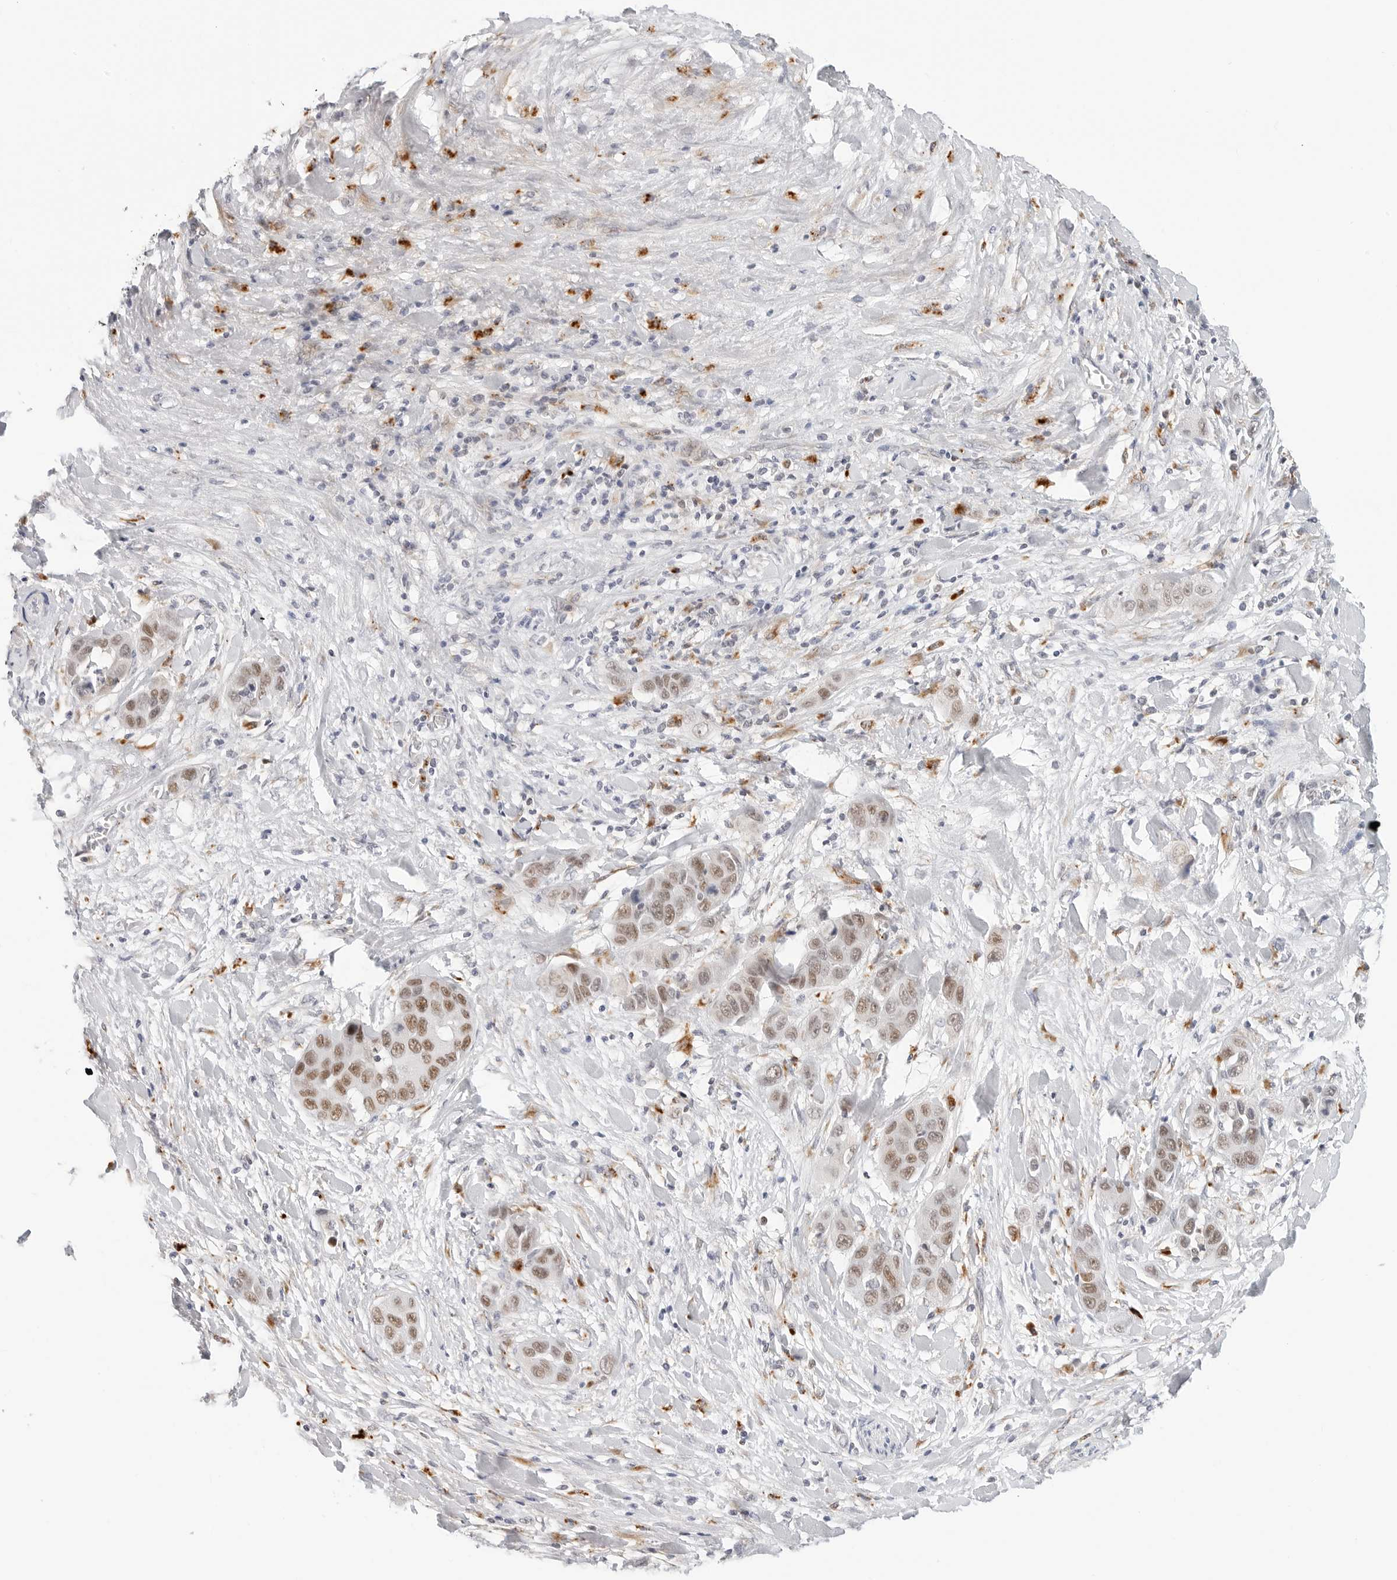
{"staining": {"intensity": "moderate", "quantity": "25%-75%", "location": "nuclear"}, "tissue": "liver cancer", "cell_type": "Tumor cells", "image_type": "cancer", "snomed": [{"axis": "morphology", "description": "Cholangiocarcinoma"}, {"axis": "topography", "description": "Liver"}], "caption": "High-magnification brightfield microscopy of liver cancer stained with DAB (3,3'-diaminobenzidine) (brown) and counterstained with hematoxylin (blue). tumor cells exhibit moderate nuclear positivity is seen in about25%-75% of cells. Nuclei are stained in blue.", "gene": "TSEN2", "patient": {"sex": "female", "age": 52}}